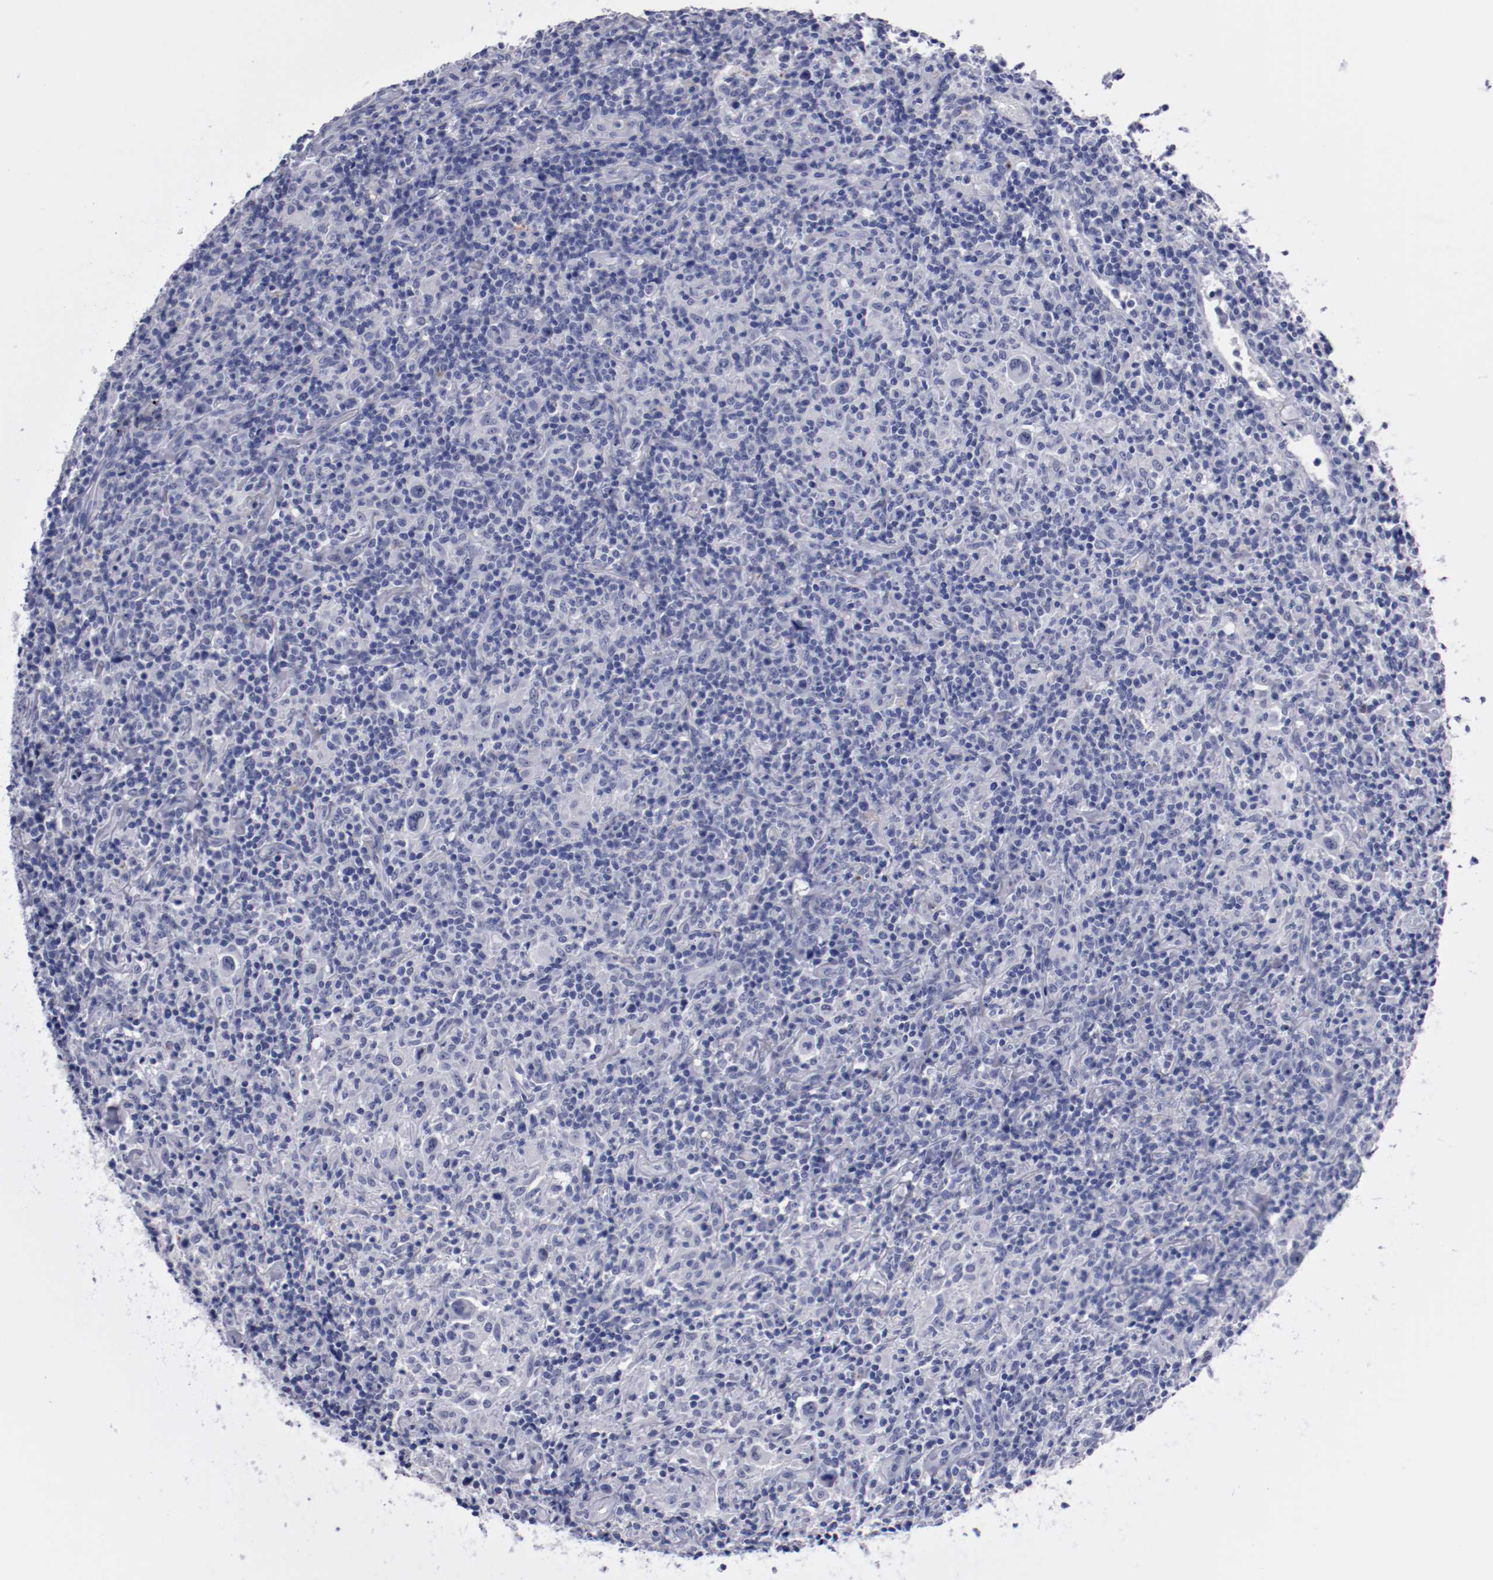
{"staining": {"intensity": "negative", "quantity": "none", "location": "none"}, "tissue": "lymphoma", "cell_type": "Tumor cells", "image_type": "cancer", "snomed": [{"axis": "morphology", "description": "Hodgkin's disease, NOS"}, {"axis": "topography", "description": "Lymph node"}], "caption": "Hodgkin's disease was stained to show a protein in brown. There is no significant staining in tumor cells.", "gene": "HNF1B", "patient": {"sex": "male", "age": 65}}